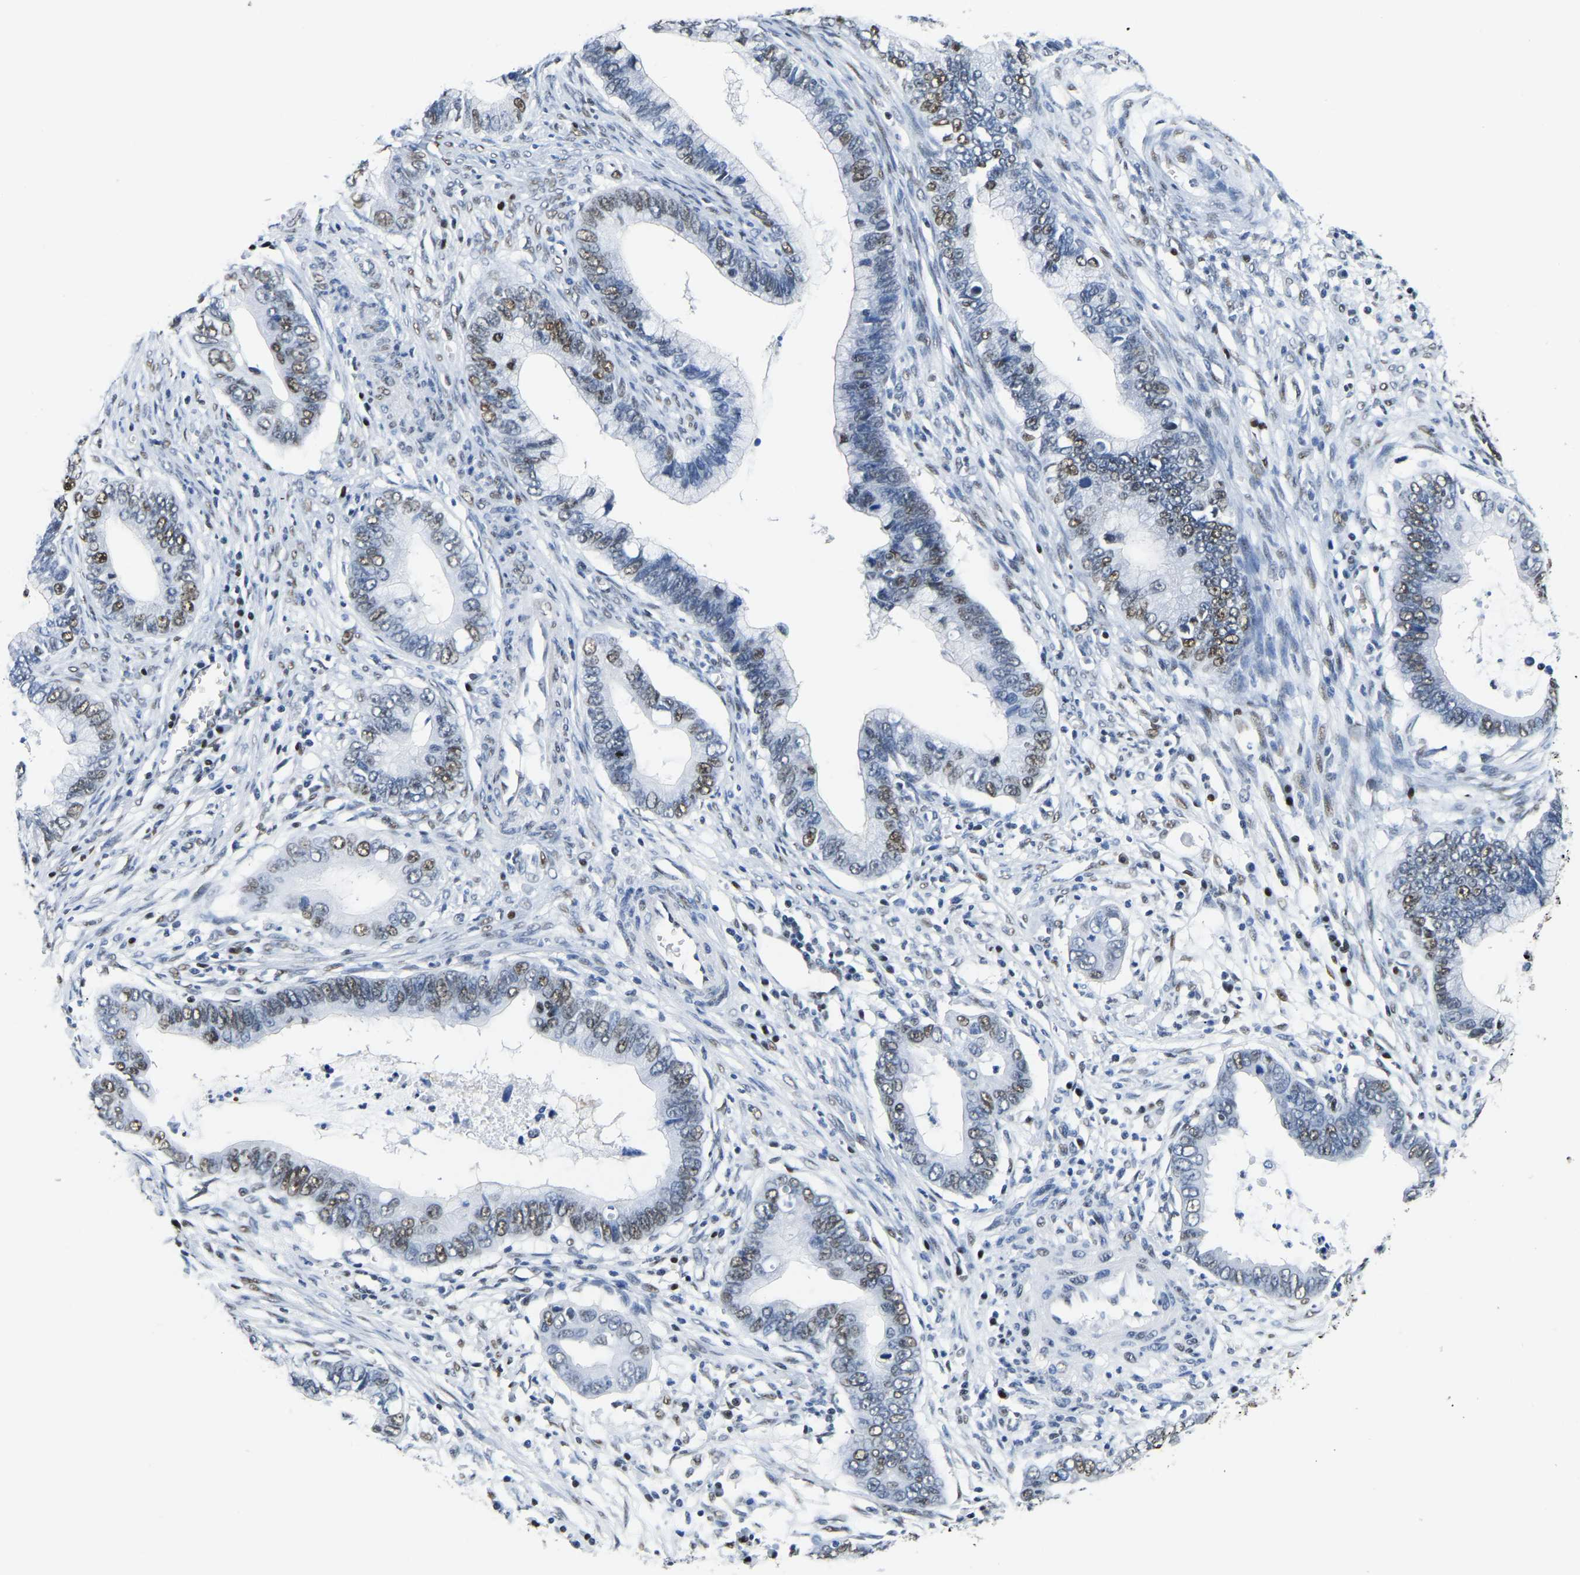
{"staining": {"intensity": "moderate", "quantity": "25%-75%", "location": "nuclear"}, "tissue": "cervical cancer", "cell_type": "Tumor cells", "image_type": "cancer", "snomed": [{"axis": "morphology", "description": "Adenocarcinoma, NOS"}, {"axis": "topography", "description": "Cervix"}], "caption": "This is a photomicrograph of IHC staining of cervical cancer, which shows moderate staining in the nuclear of tumor cells.", "gene": "UBA1", "patient": {"sex": "female", "age": 44}}